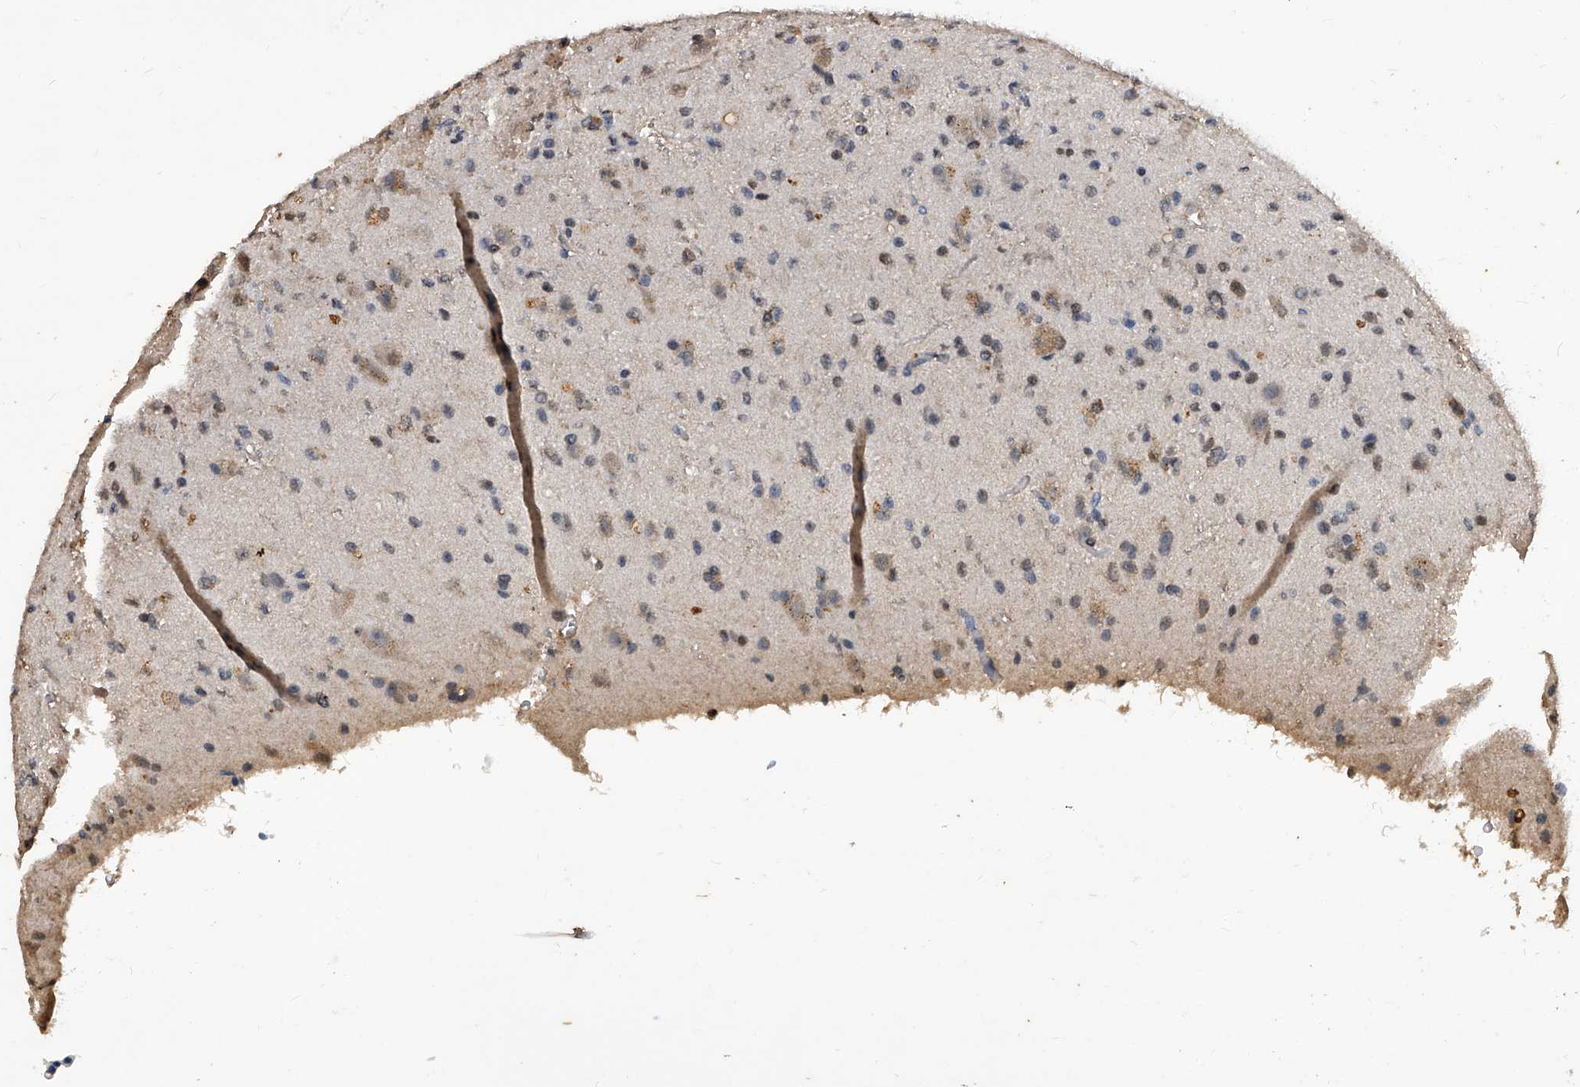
{"staining": {"intensity": "weak", "quantity": "<25%", "location": "nuclear"}, "tissue": "glioma", "cell_type": "Tumor cells", "image_type": "cancer", "snomed": [{"axis": "morphology", "description": "Glioma, malignant, High grade"}, {"axis": "topography", "description": "pancreas cauda"}], "caption": "Glioma was stained to show a protein in brown. There is no significant expression in tumor cells.", "gene": "FBXL4", "patient": {"sex": "male", "age": 60}}